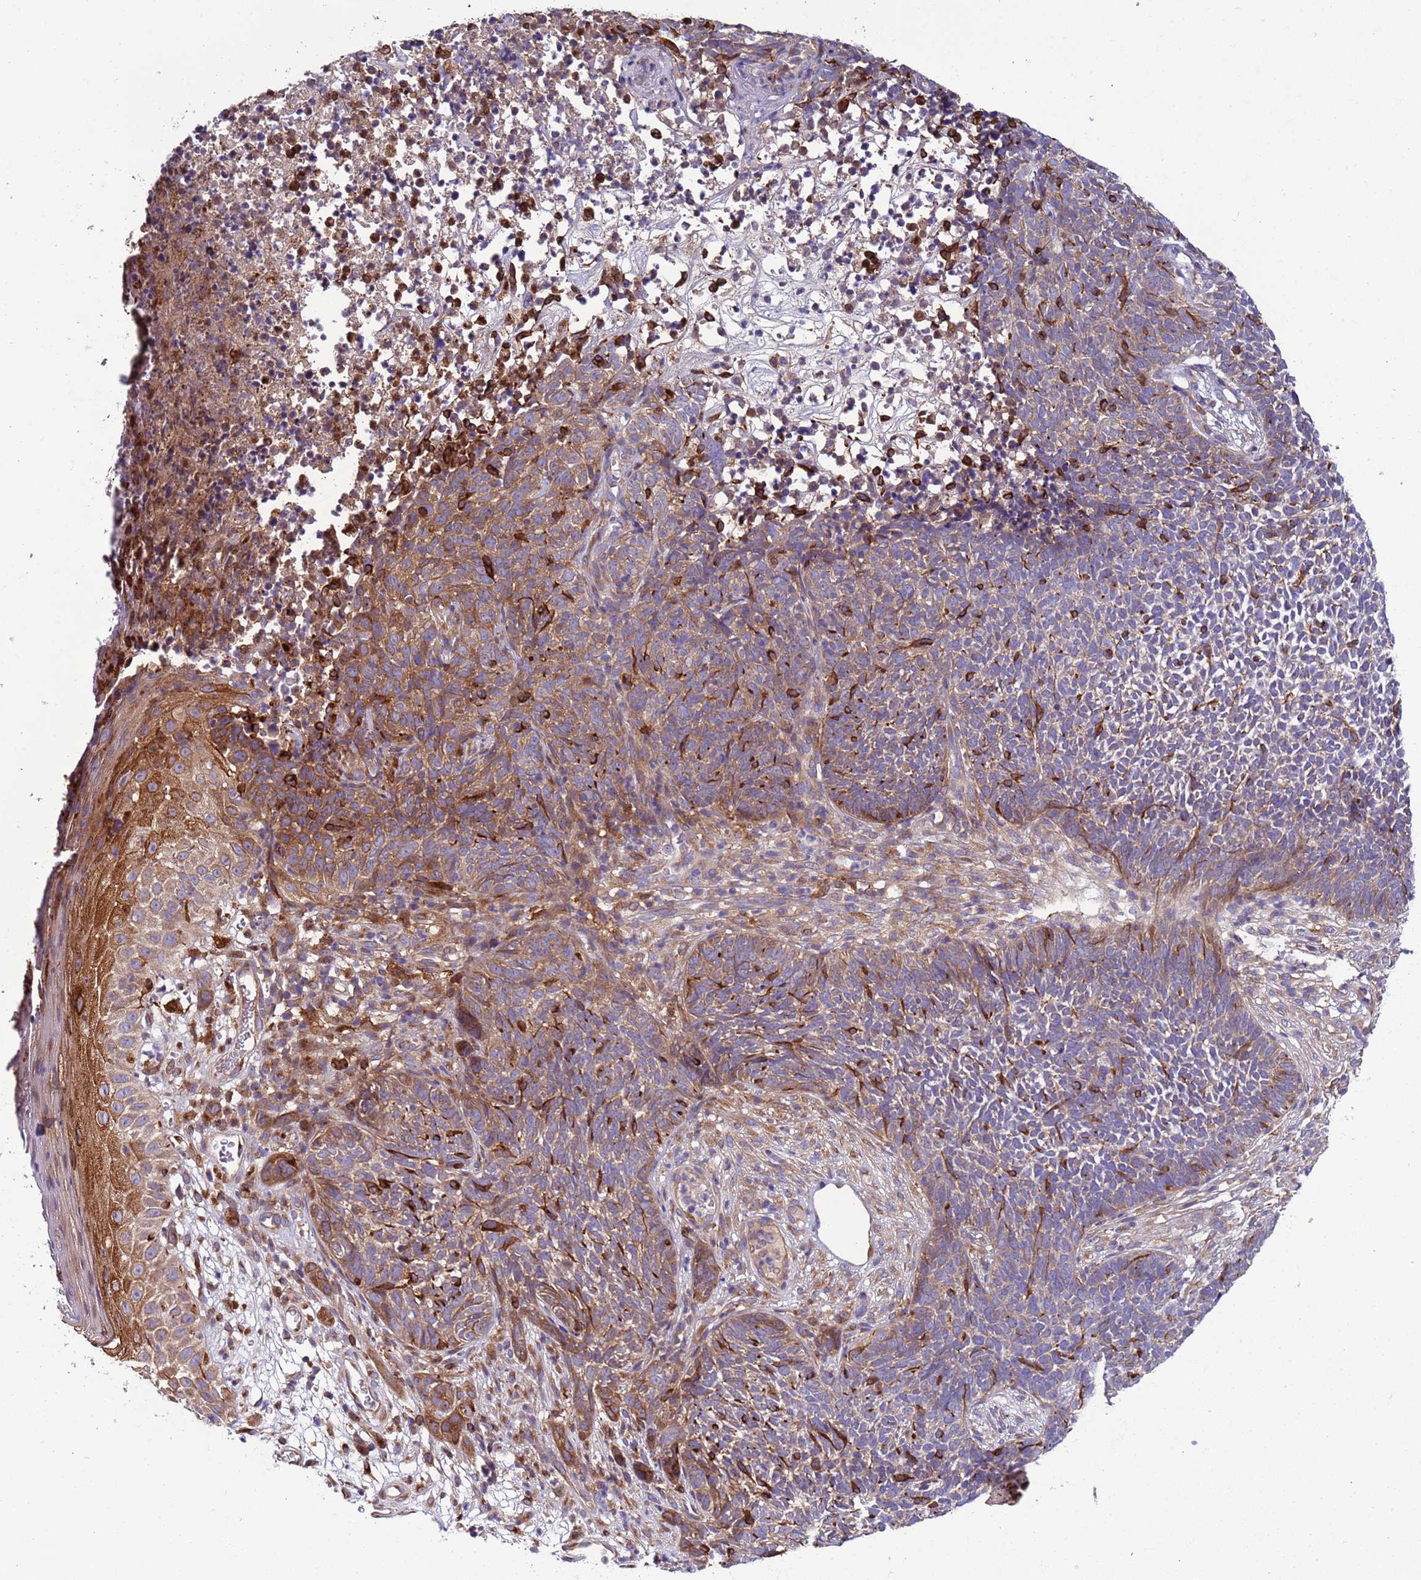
{"staining": {"intensity": "moderate", "quantity": "25%-75%", "location": "cytoplasmic/membranous"}, "tissue": "skin cancer", "cell_type": "Tumor cells", "image_type": "cancer", "snomed": [{"axis": "morphology", "description": "Basal cell carcinoma"}, {"axis": "topography", "description": "Skin"}], "caption": "The histopathology image reveals immunohistochemical staining of skin basal cell carcinoma. There is moderate cytoplasmic/membranous positivity is present in approximately 25%-75% of tumor cells.", "gene": "PAQR7", "patient": {"sex": "female", "age": 84}}